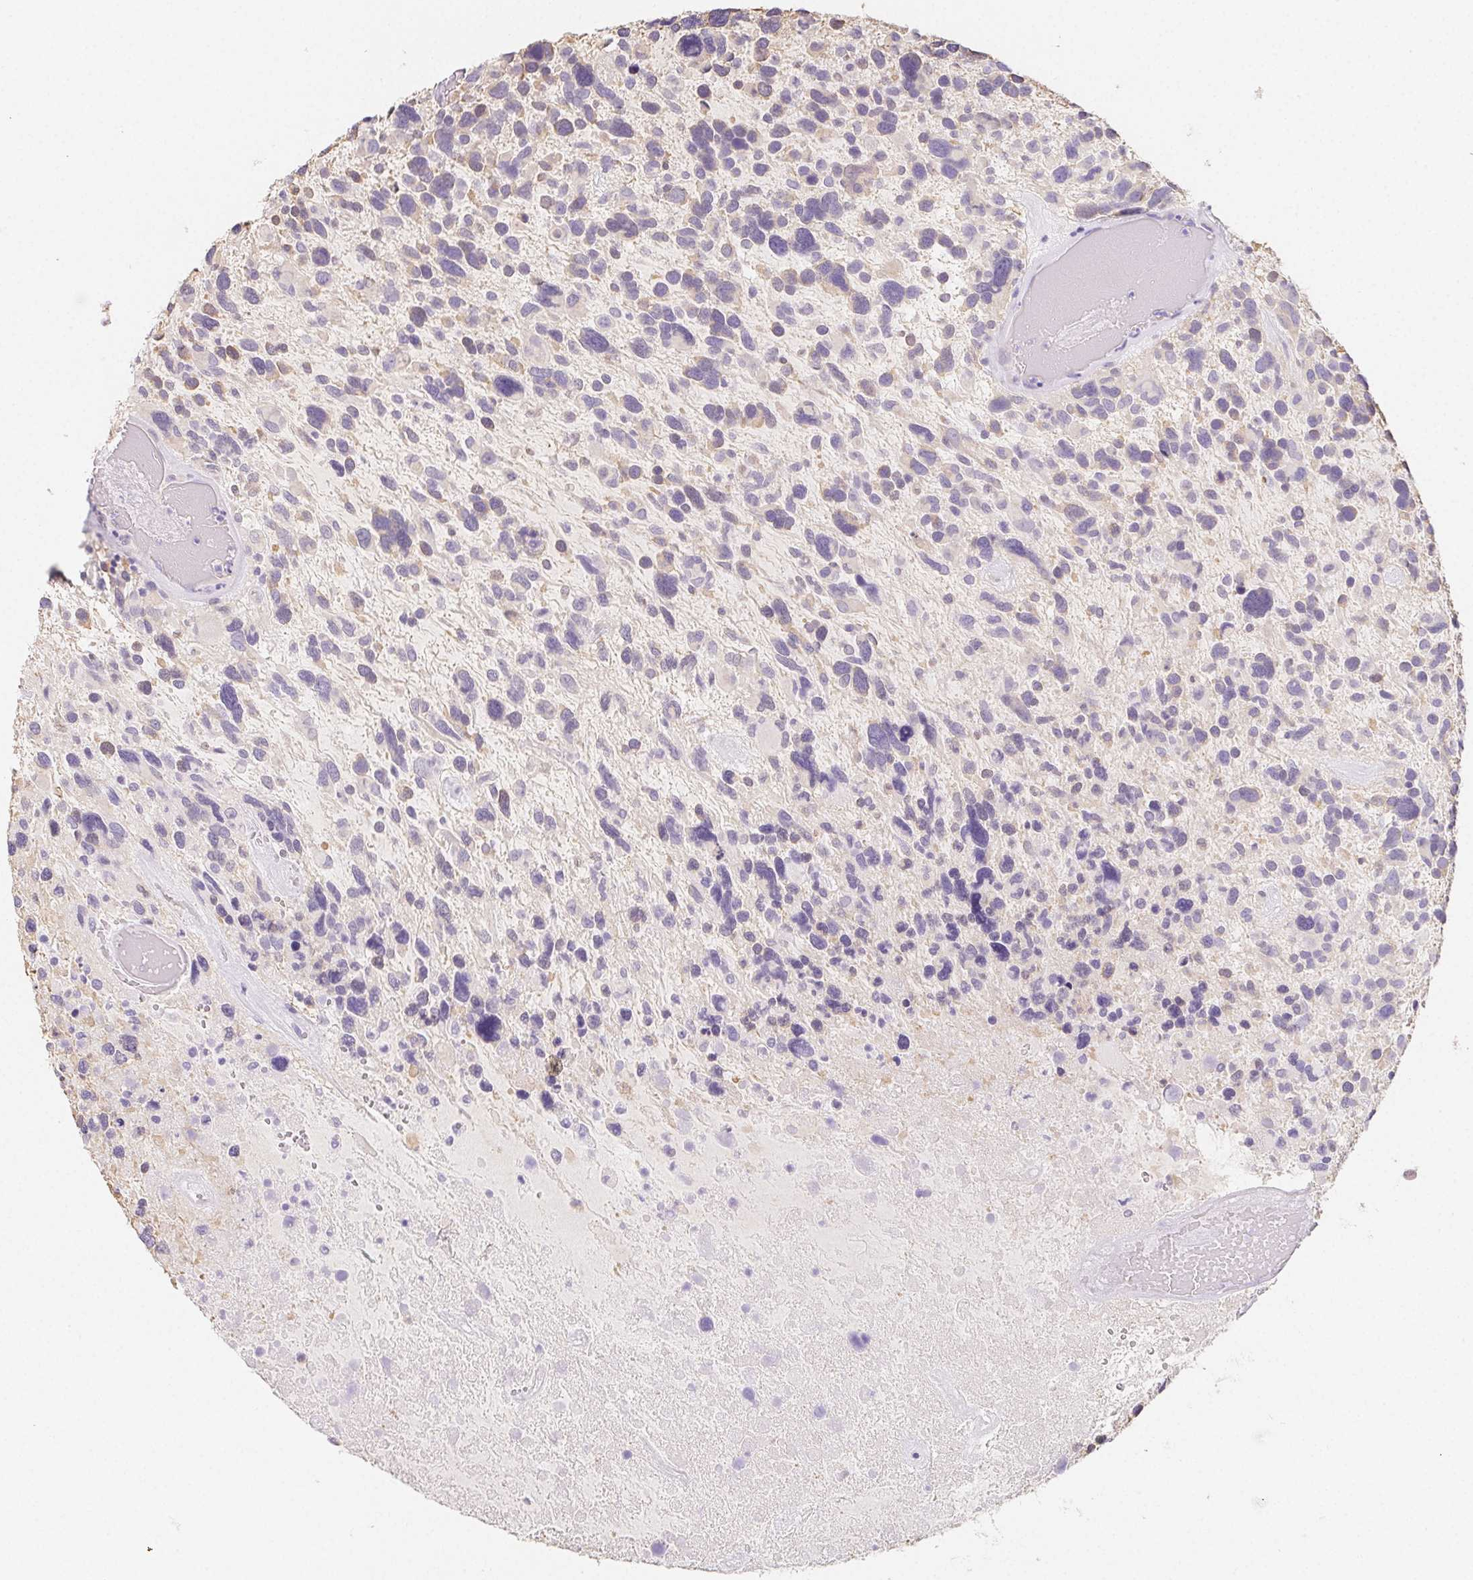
{"staining": {"intensity": "negative", "quantity": "none", "location": "none"}, "tissue": "glioma", "cell_type": "Tumor cells", "image_type": "cancer", "snomed": [{"axis": "morphology", "description": "Glioma, malignant, High grade"}, {"axis": "topography", "description": "Brain"}], "caption": "DAB immunohistochemical staining of human glioma demonstrates no significant expression in tumor cells.", "gene": "ZBBX", "patient": {"sex": "male", "age": 49}}